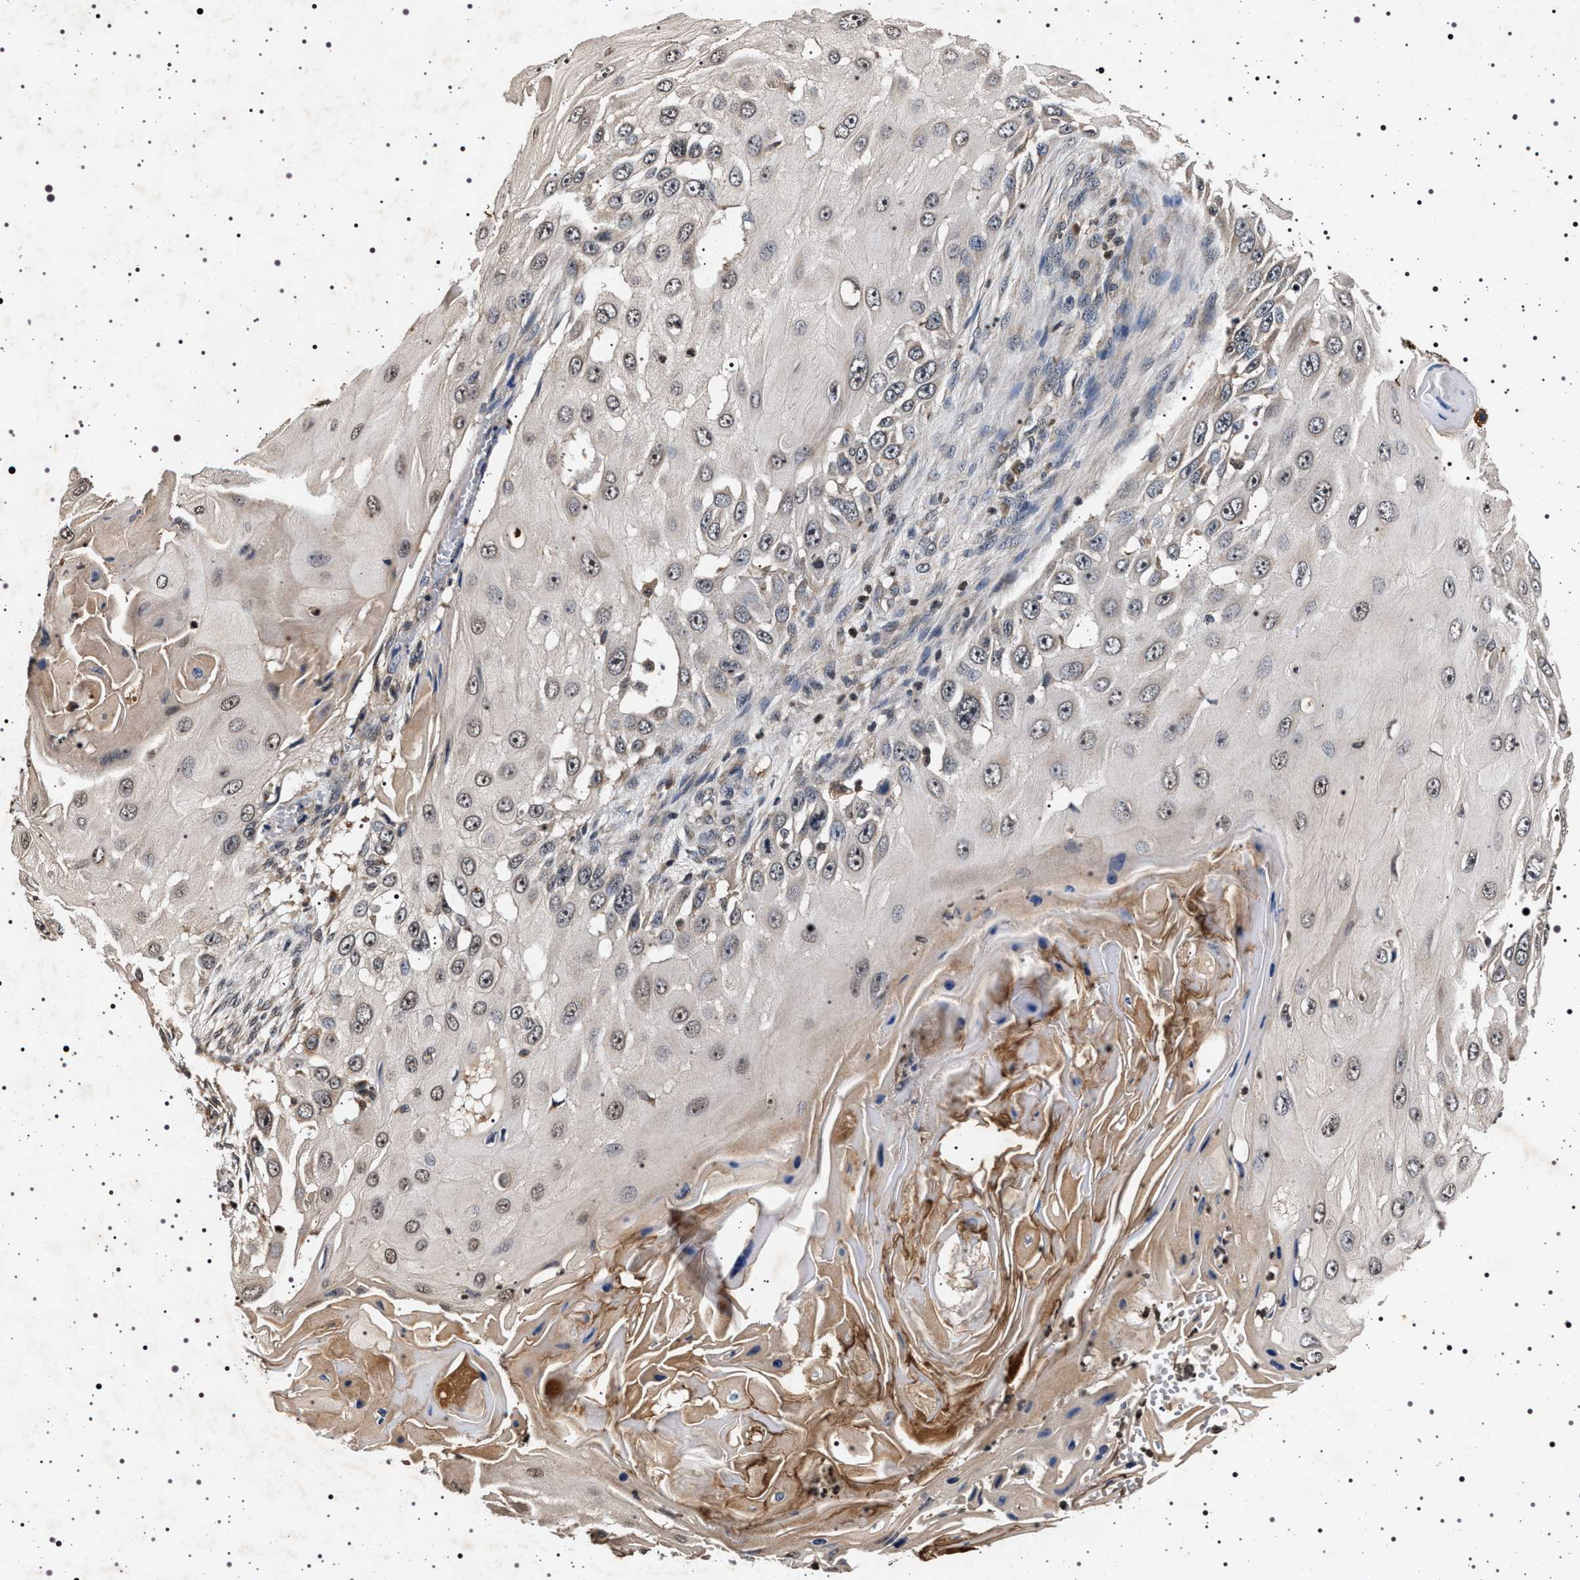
{"staining": {"intensity": "moderate", "quantity": "<25%", "location": "nuclear"}, "tissue": "skin cancer", "cell_type": "Tumor cells", "image_type": "cancer", "snomed": [{"axis": "morphology", "description": "Squamous cell carcinoma, NOS"}, {"axis": "topography", "description": "Skin"}], "caption": "This is a histology image of IHC staining of skin squamous cell carcinoma, which shows moderate expression in the nuclear of tumor cells.", "gene": "CDKN1B", "patient": {"sex": "female", "age": 44}}